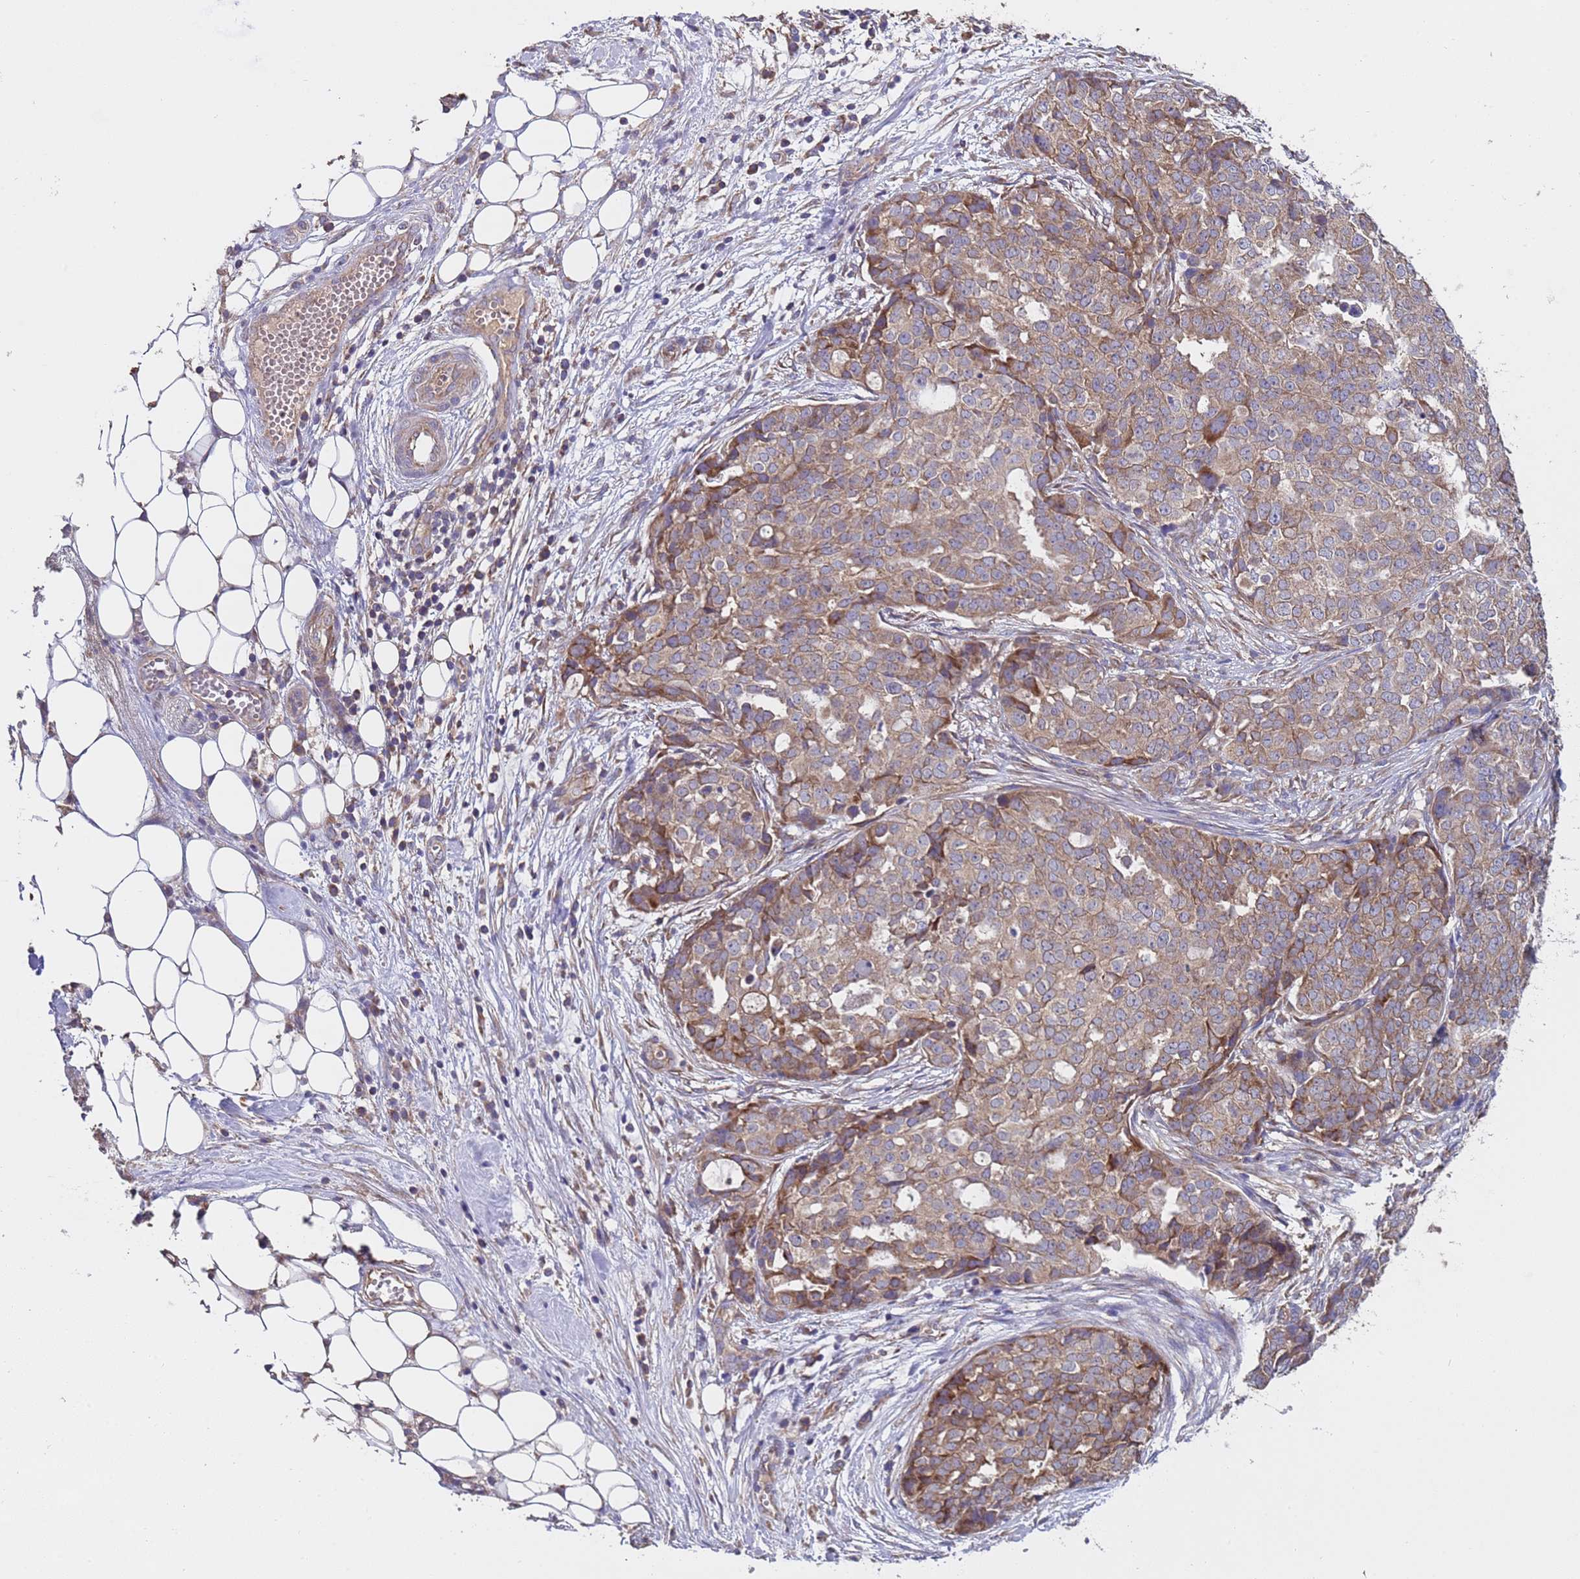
{"staining": {"intensity": "weak", "quantity": ">75%", "location": "cytoplasmic/membranous"}, "tissue": "ovarian cancer", "cell_type": "Tumor cells", "image_type": "cancer", "snomed": [{"axis": "morphology", "description": "Cystadenocarcinoma, serous, NOS"}, {"axis": "topography", "description": "Soft tissue"}, {"axis": "topography", "description": "Ovary"}], "caption": "A photomicrograph of human serous cystadenocarcinoma (ovarian) stained for a protein shows weak cytoplasmic/membranous brown staining in tumor cells. The staining was performed using DAB, with brown indicating positive protein expression. Nuclei are stained blue with hematoxylin.", "gene": "EEF1AKMT1", "patient": {"sex": "female", "age": 57}}